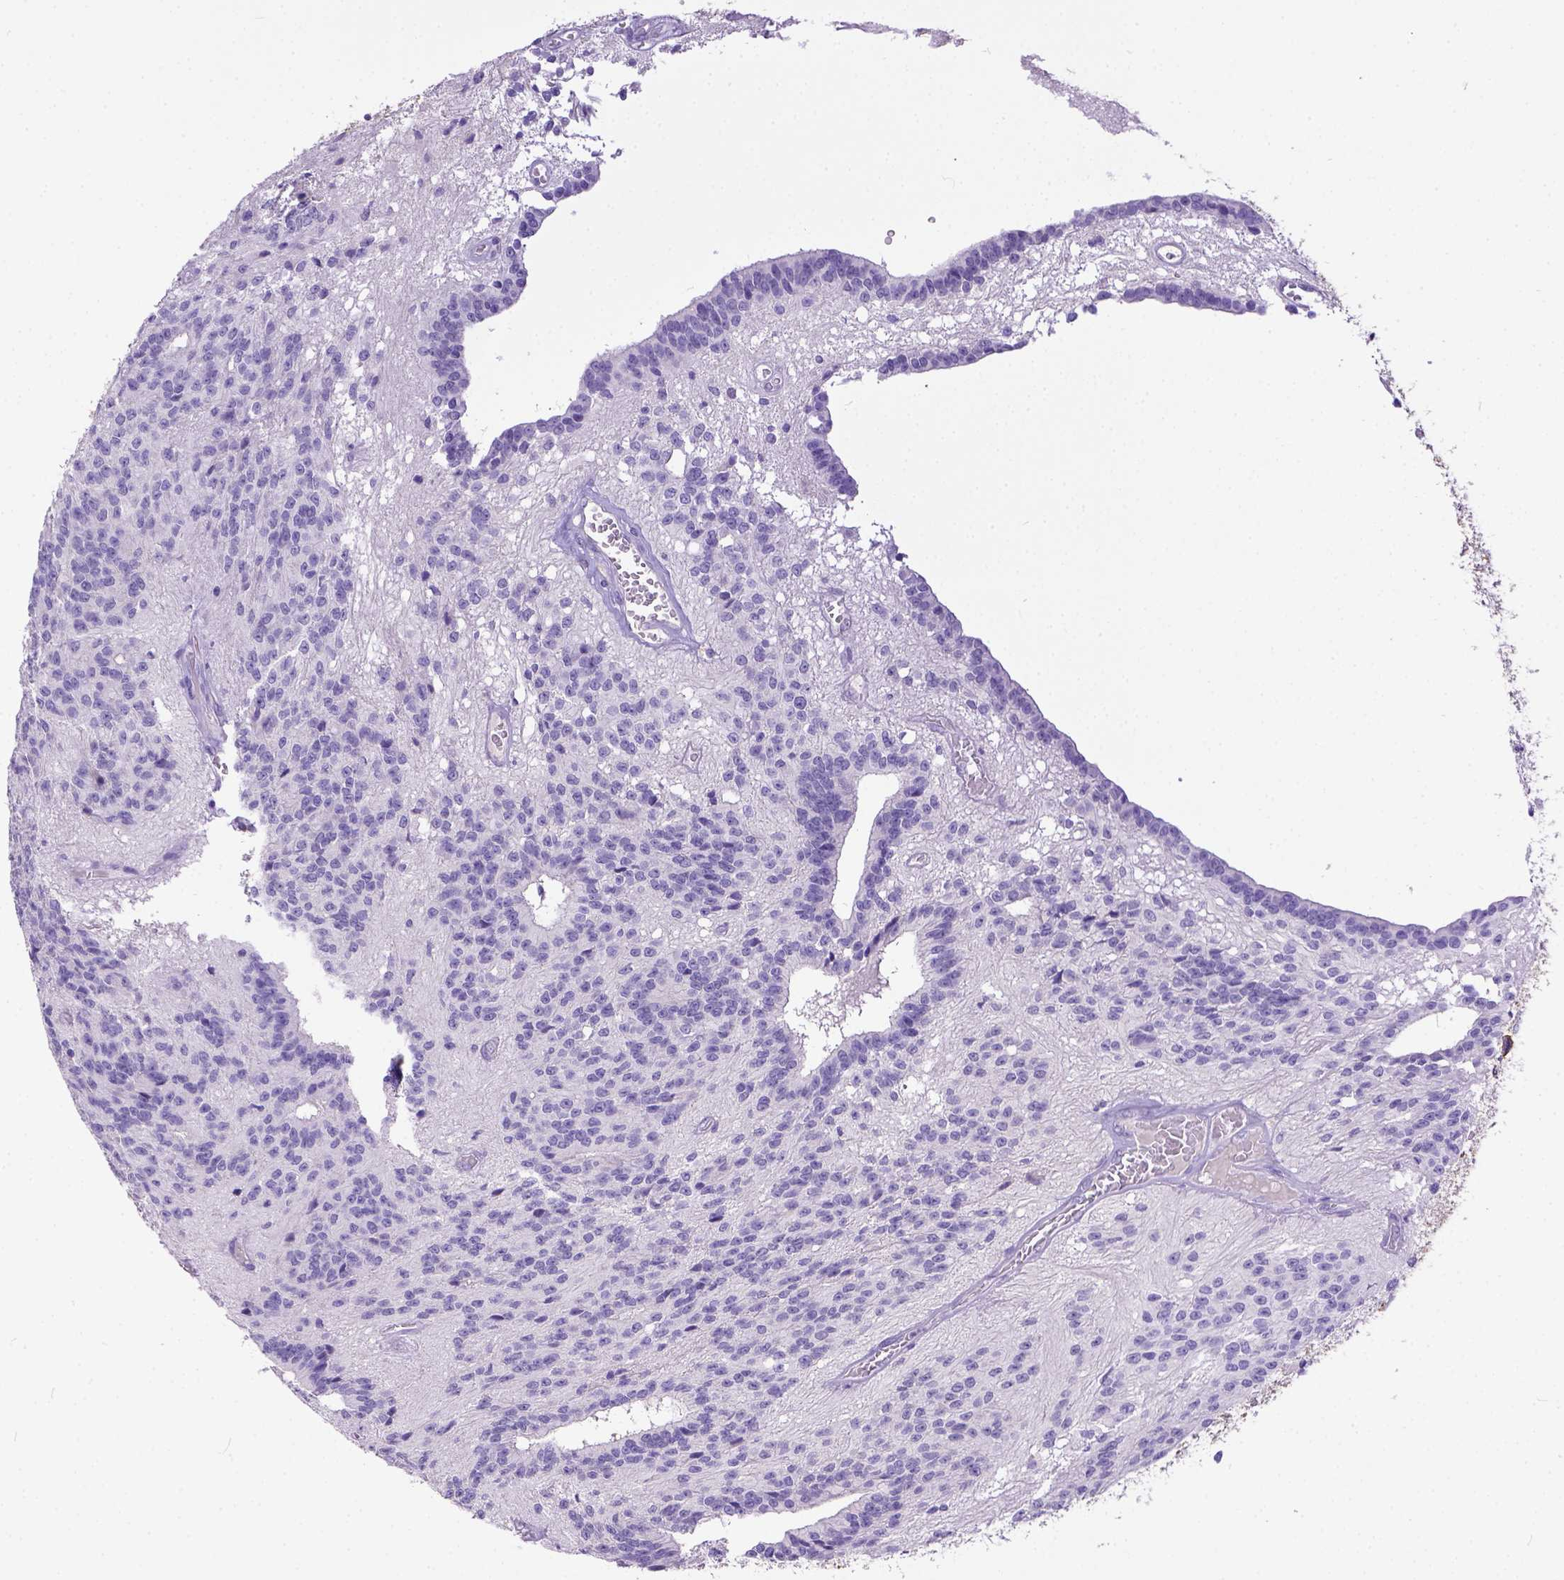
{"staining": {"intensity": "negative", "quantity": "none", "location": "none"}, "tissue": "glioma", "cell_type": "Tumor cells", "image_type": "cancer", "snomed": [{"axis": "morphology", "description": "Glioma, malignant, Low grade"}, {"axis": "topography", "description": "Brain"}], "caption": "Immunohistochemistry (IHC) image of neoplastic tissue: human malignant glioma (low-grade) stained with DAB (3,3'-diaminobenzidine) displays no significant protein positivity in tumor cells.", "gene": "KIT", "patient": {"sex": "male", "age": 31}}